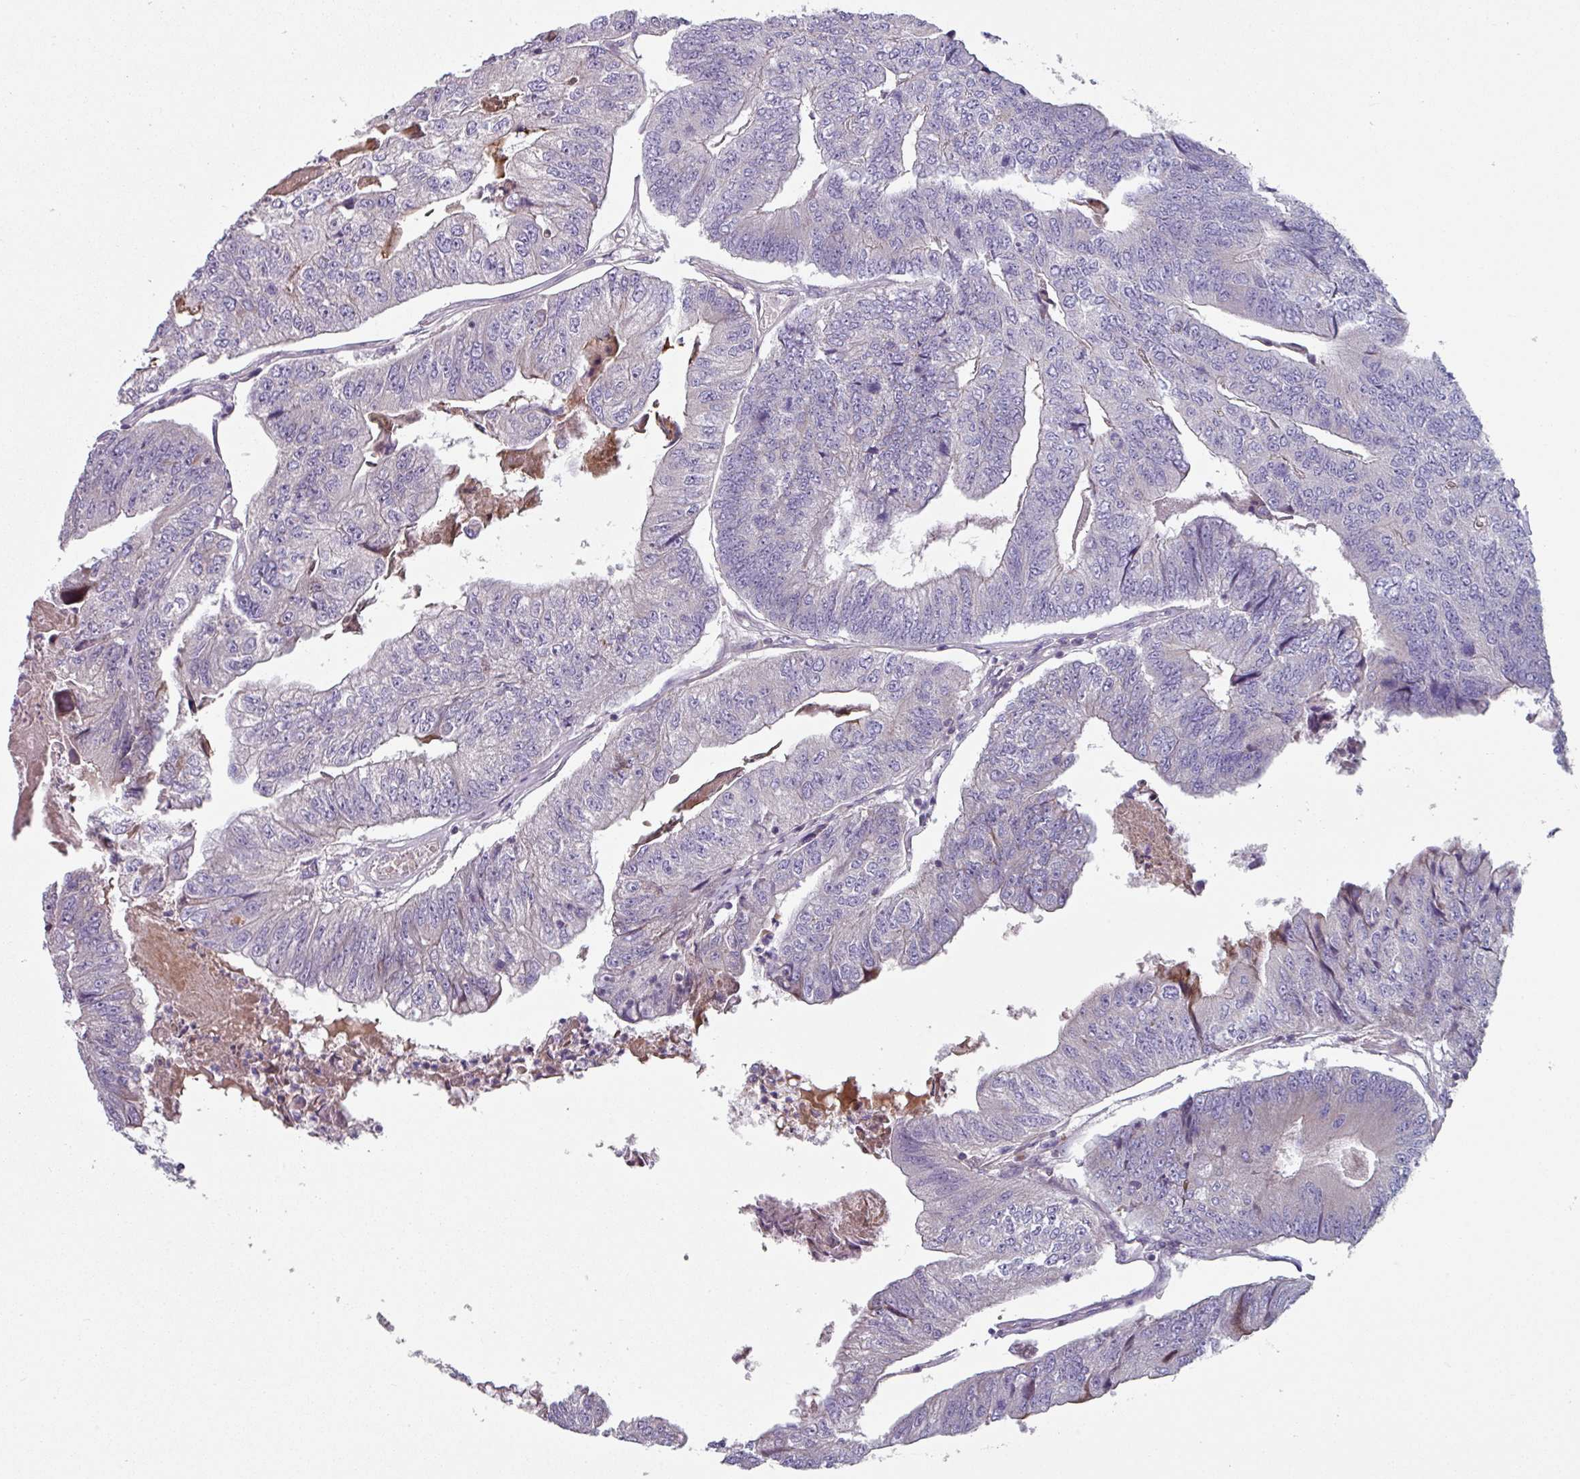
{"staining": {"intensity": "negative", "quantity": "none", "location": "none"}, "tissue": "colorectal cancer", "cell_type": "Tumor cells", "image_type": "cancer", "snomed": [{"axis": "morphology", "description": "Adenocarcinoma, NOS"}, {"axis": "topography", "description": "Colon"}], "caption": "Immunohistochemistry histopathology image of neoplastic tissue: human colorectal cancer (adenocarcinoma) stained with DAB demonstrates no significant protein positivity in tumor cells.", "gene": "TMEM132A", "patient": {"sex": "female", "age": 67}}